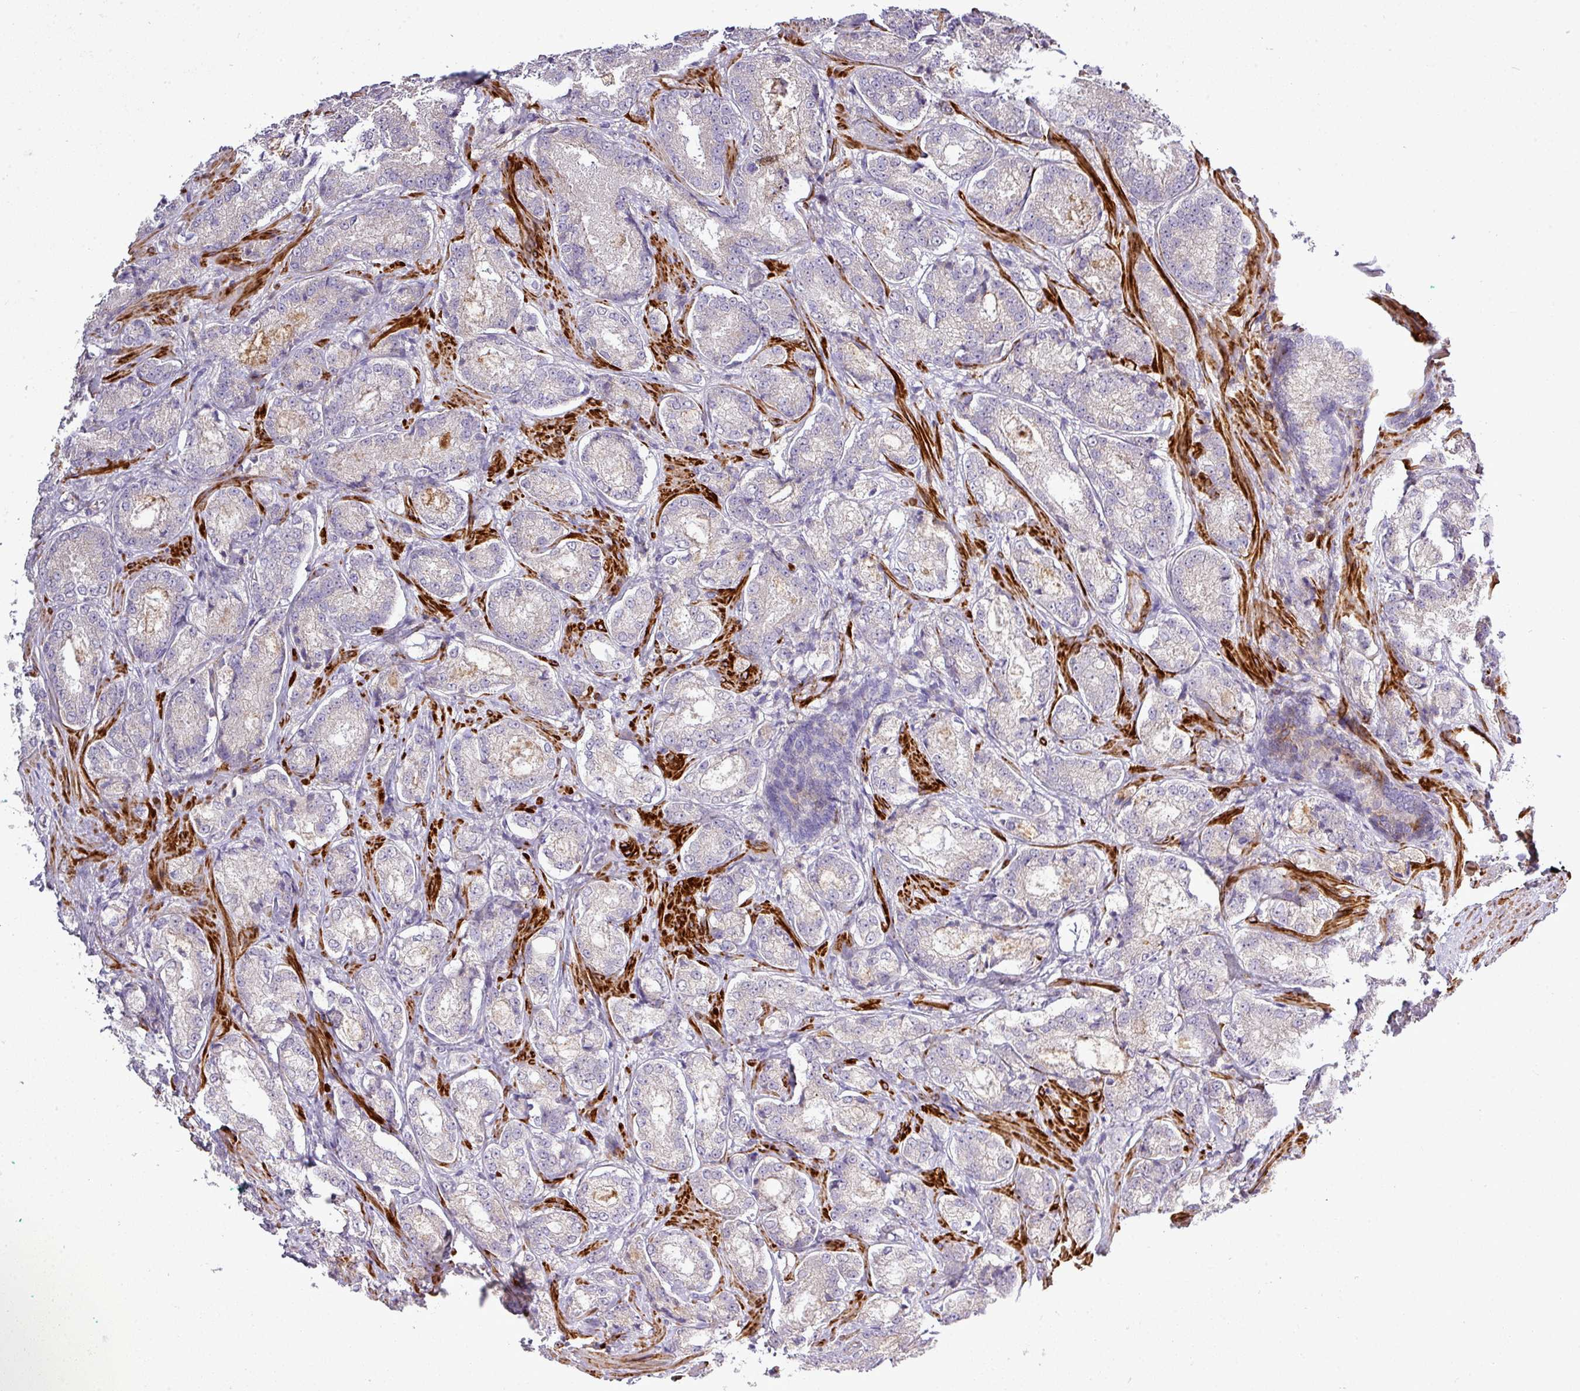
{"staining": {"intensity": "negative", "quantity": "none", "location": "none"}, "tissue": "prostate cancer", "cell_type": "Tumor cells", "image_type": "cancer", "snomed": [{"axis": "morphology", "description": "Adenocarcinoma, Low grade"}, {"axis": "topography", "description": "Prostate"}], "caption": "This is an IHC photomicrograph of prostate low-grade adenocarcinoma. There is no positivity in tumor cells.", "gene": "TPRA1", "patient": {"sex": "male", "age": 74}}